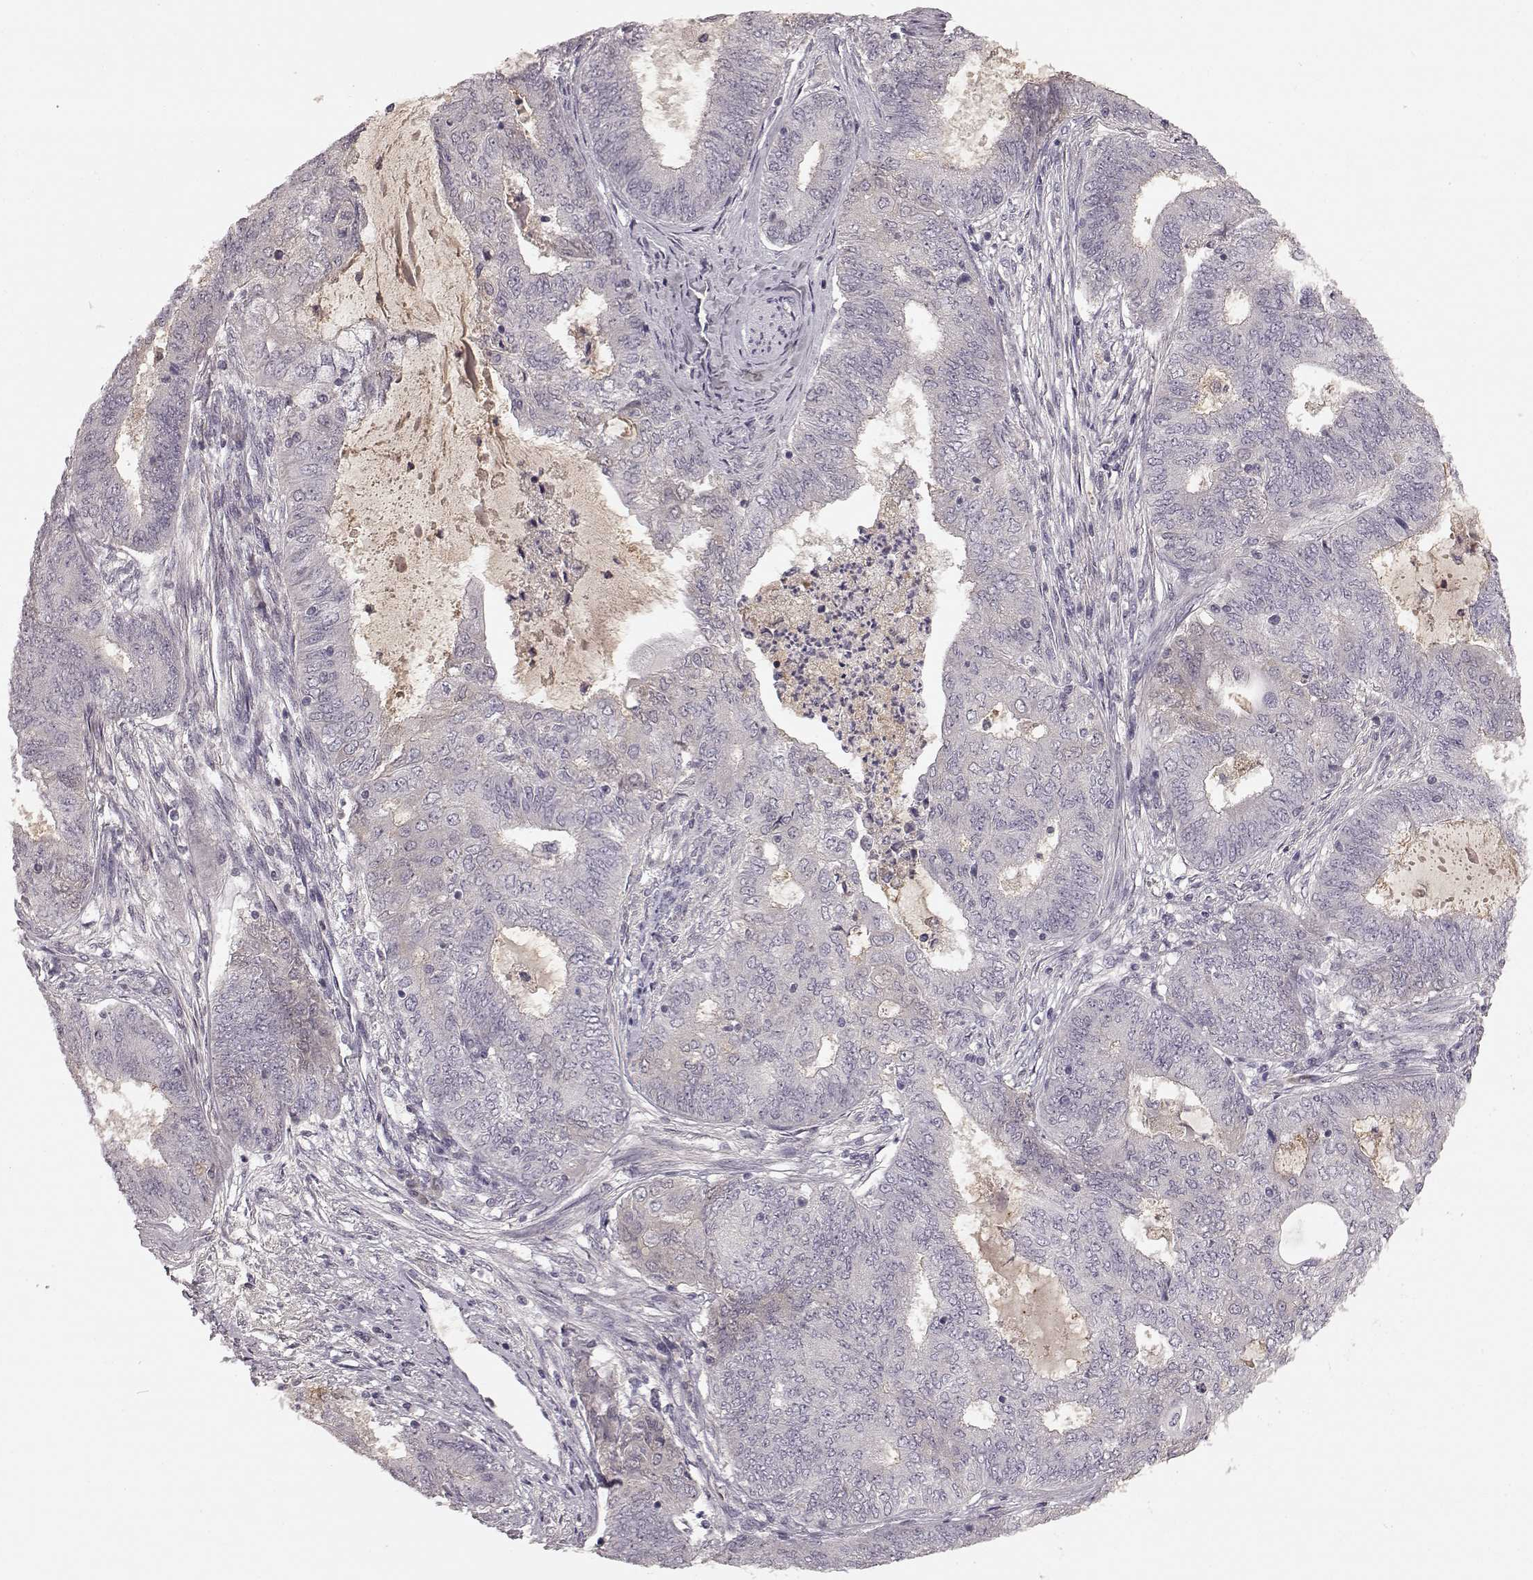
{"staining": {"intensity": "negative", "quantity": "none", "location": "none"}, "tissue": "endometrial cancer", "cell_type": "Tumor cells", "image_type": "cancer", "snomed": [{"axis": "morphology", "description": "Adenocarcinoma, NOS"}, {"axis": "topography", "description": "Endometrium"}], "caption": "Immunohistochemistry (IHC) of endometrial cancer (adenocarcinoma) reveals no positivity in tumor cells.", "gene": "SLC22A18", "patient": {"sex": "female", "age": 62}}